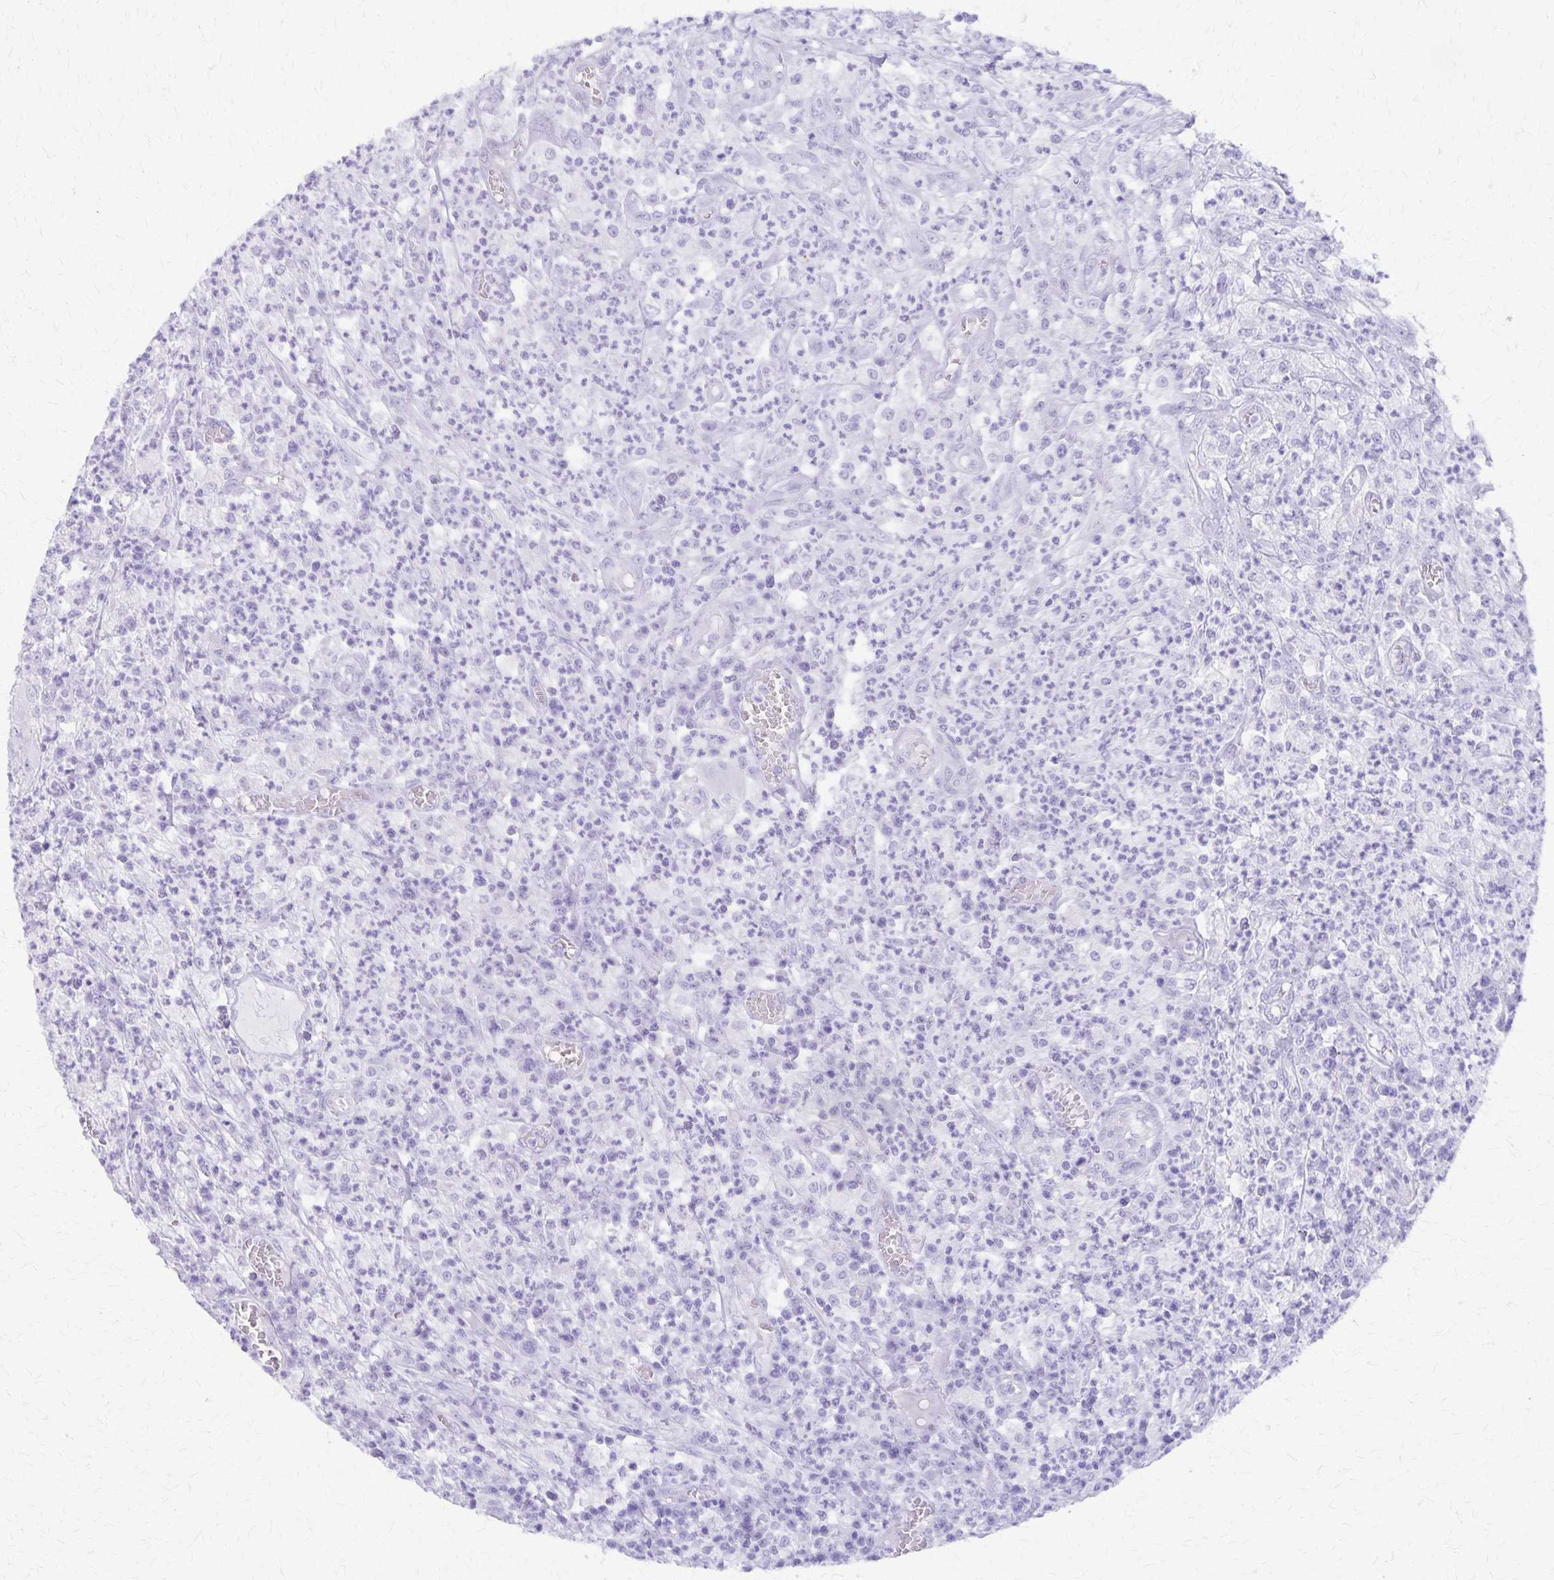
{"staining": {"intensity": "negative", "quantity": "none", "location": "none"}, "tissue": "colorectal cancer", "cell_type": "Tumor cells", "image_type": "cancer", "snomed": [{"axis": "morphology", "description": "Normal tissue, NOS"}, {"axis": "morphology", "description": "Adenocarcinoma, NOS"}, {"axis": "topography", "description": "Colon"}], "caption": "Tumor cells show no significant protein expression in adenocarcinoma (colorectal).", "gene": "DEFA5", "patient": {"sex": "male", "age": 65}}